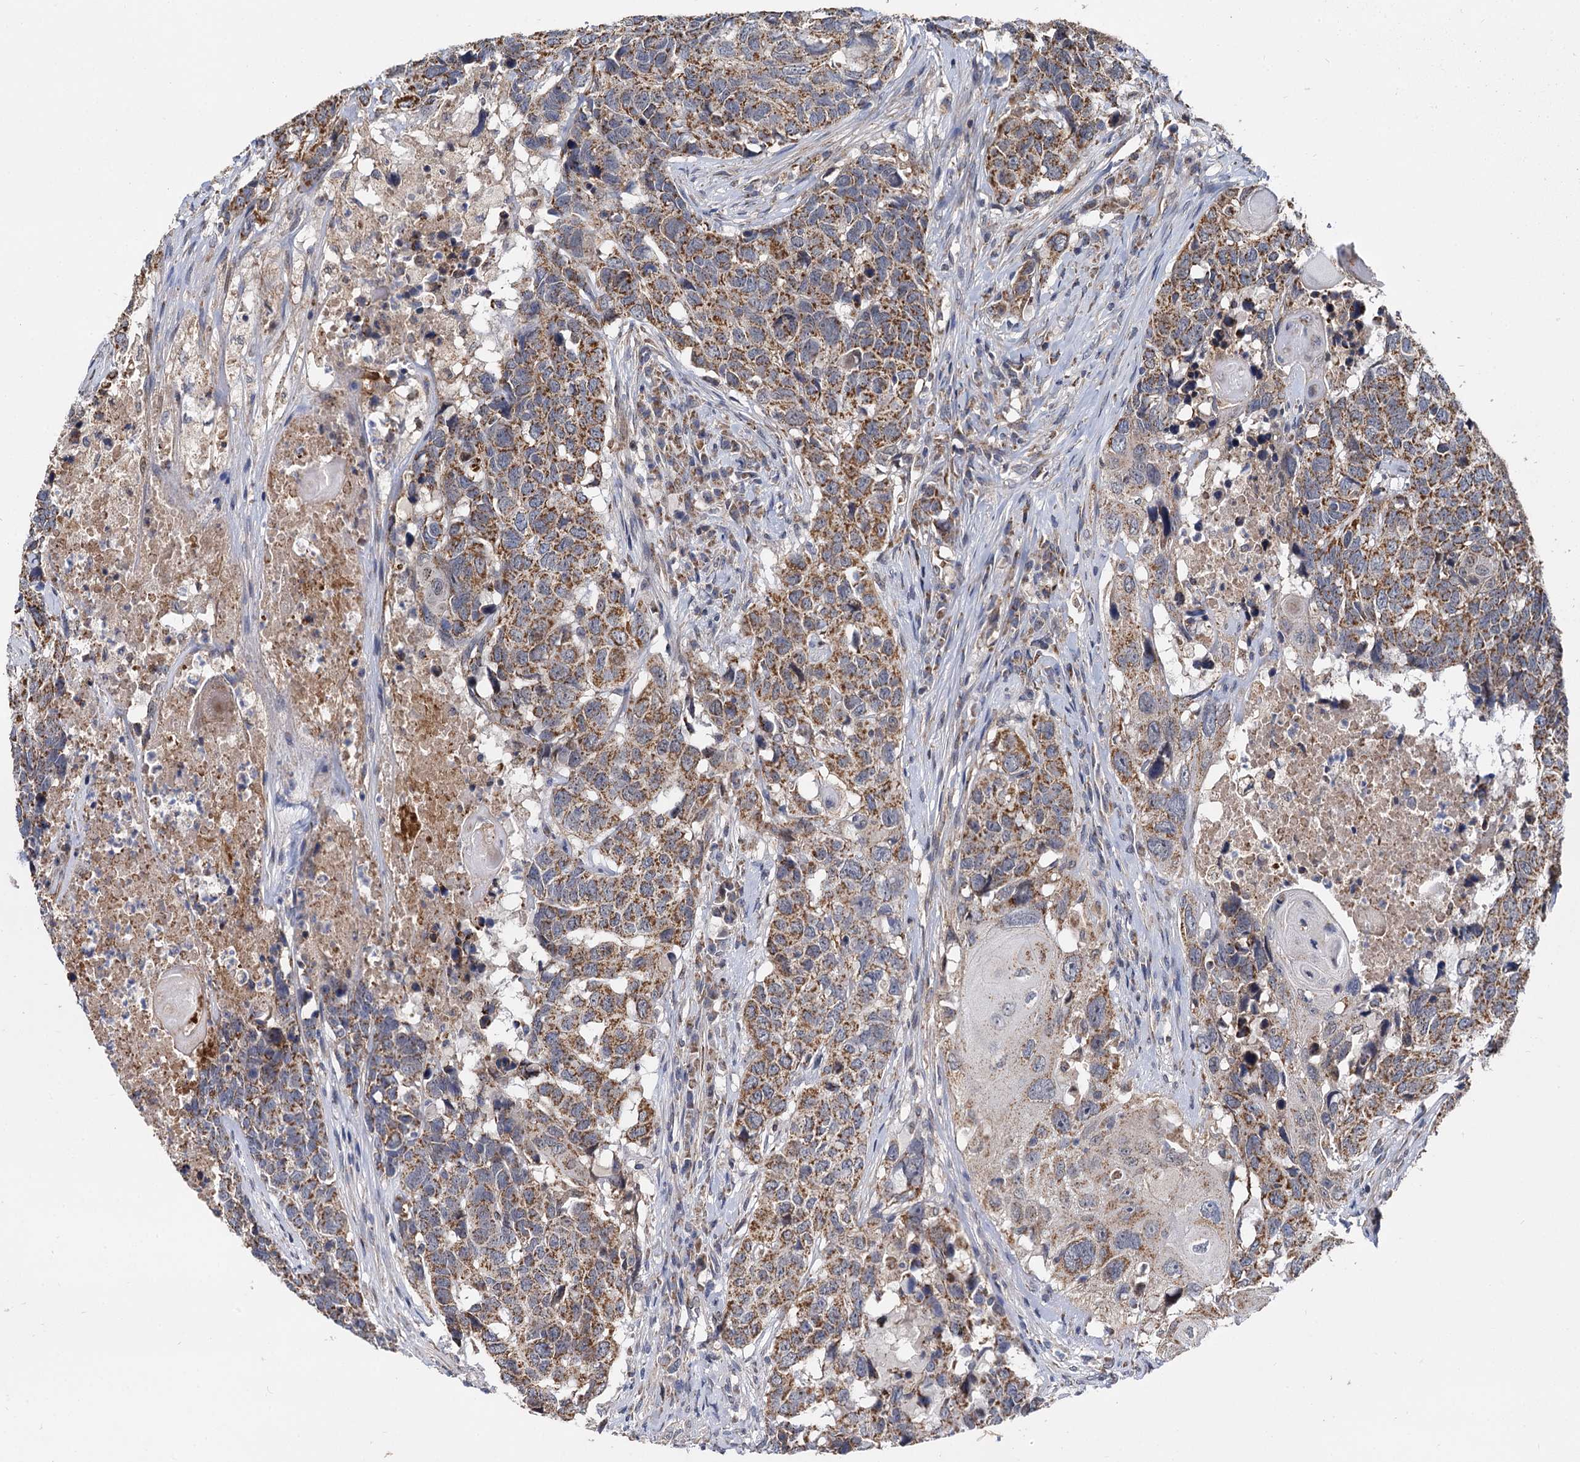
{"staining": {"intensity": "moderate", "quantity": ">75%", "location": "cytoplasmic/membranous"}, "tissue": "head and neck cancer", "cell_type": "Tumor cells", "image_type": "cancer", "snomed": [{"axis": "morphology", "description": "Squamous cell carcinoma, NOS"}, {"axis": "topography", "description": "Head-Neck"}], "caption": "Moderate cytoplasmic/membranous positivity for a protein is present in about >75% of tumor cells of head and neck squamous cell carcinoma using IHC.", "gene": "SPRYD3", "patient": {"sex": "male", "age": 66}}